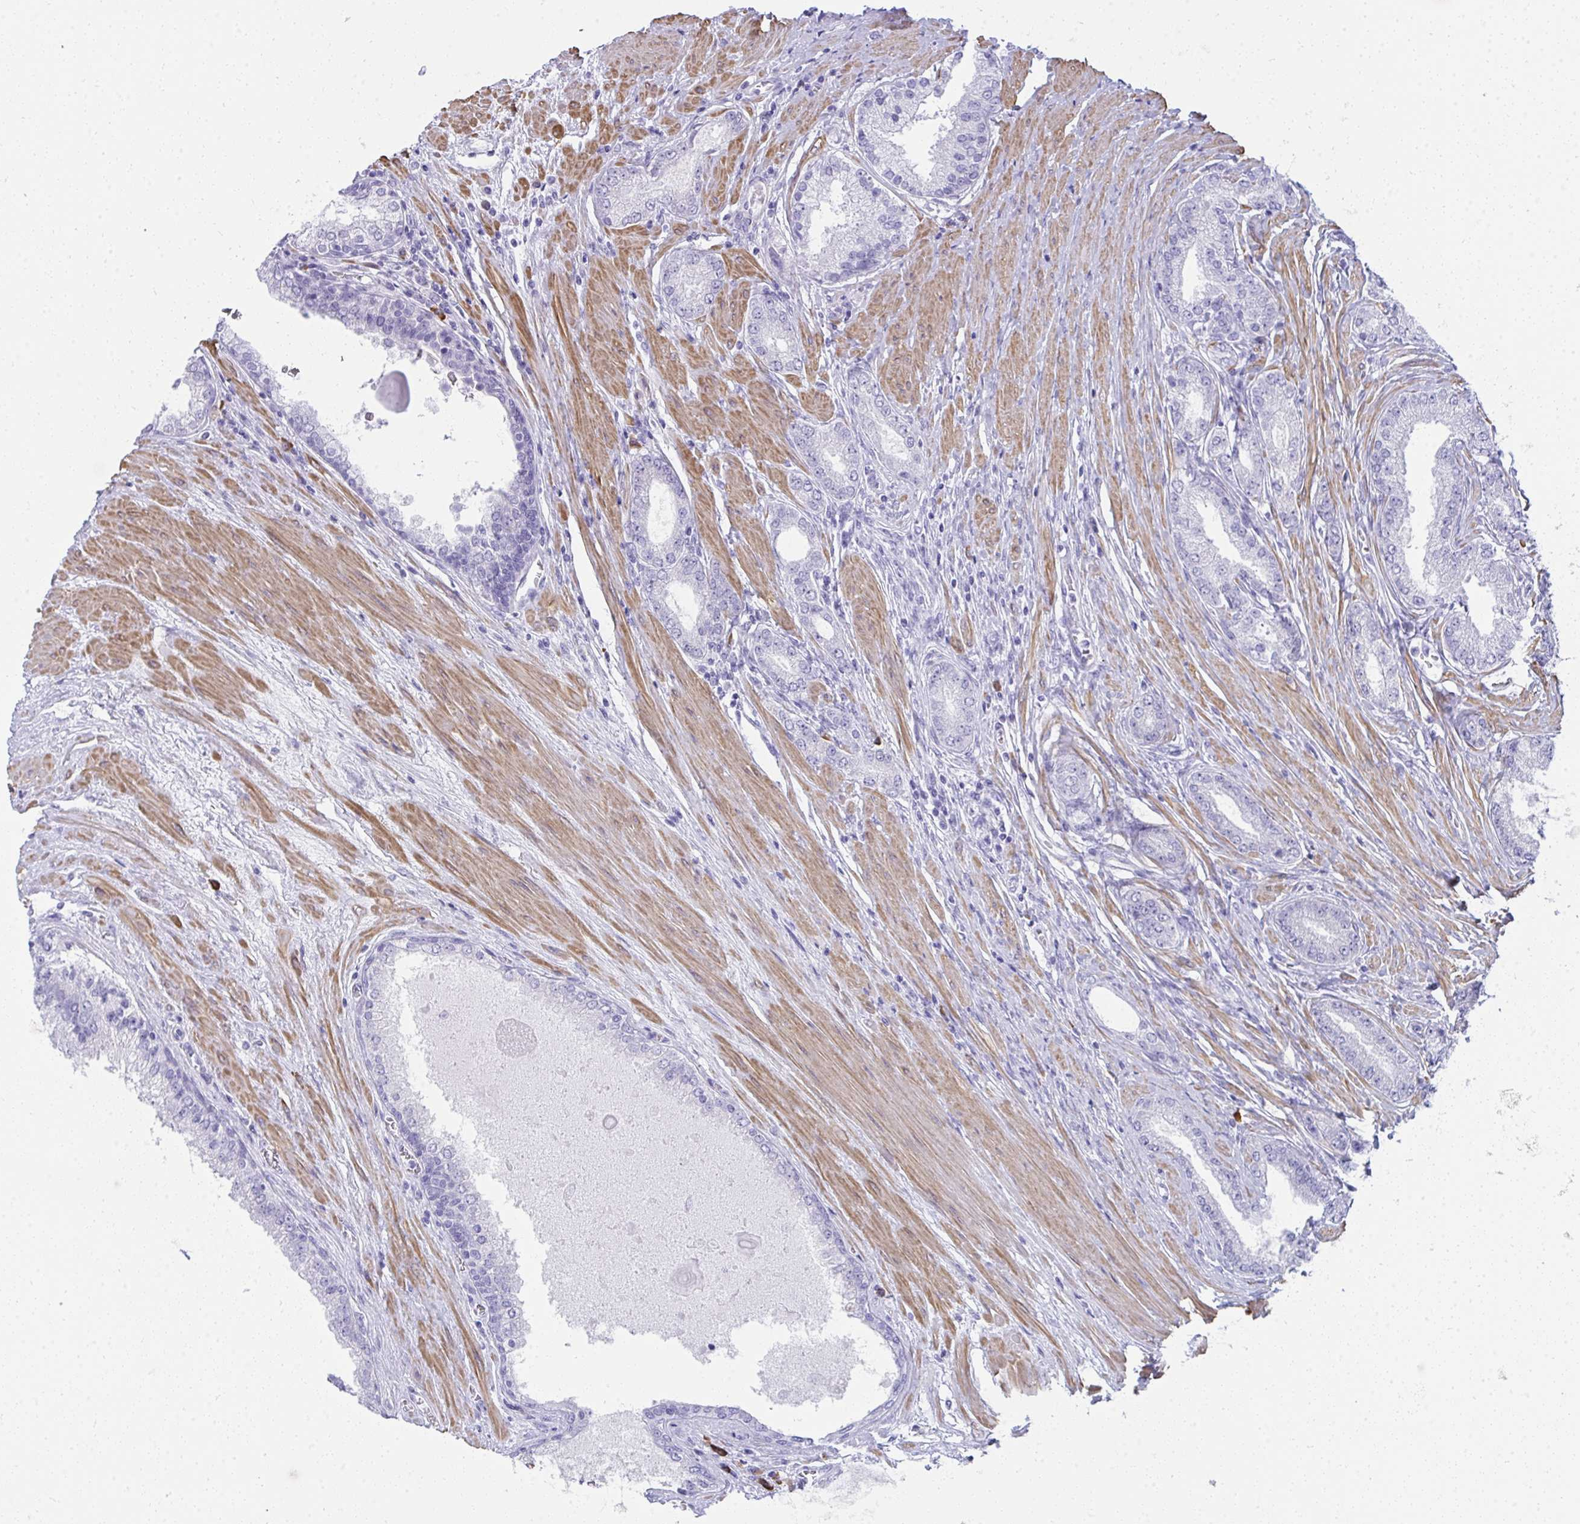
{"staining": {"intensity": "negative", "quantity": "none", "location": "none"}, "tissue": "prostate cancer", "cell_type": "Tumor cells", "image_type": "cancer", "snomed": [{"axis": "morphology", "description": "Adenocarcinoma, High grade"}, {"axis": "topography", "description": "Prostate"}], "caption": "This is an IHC image of human prostate cancer (adenocarcinoma (high-grade)). There is no expression in tumor cells.", "gene": "PUS7L", "patient": {"sex": "male", "age": 67}}